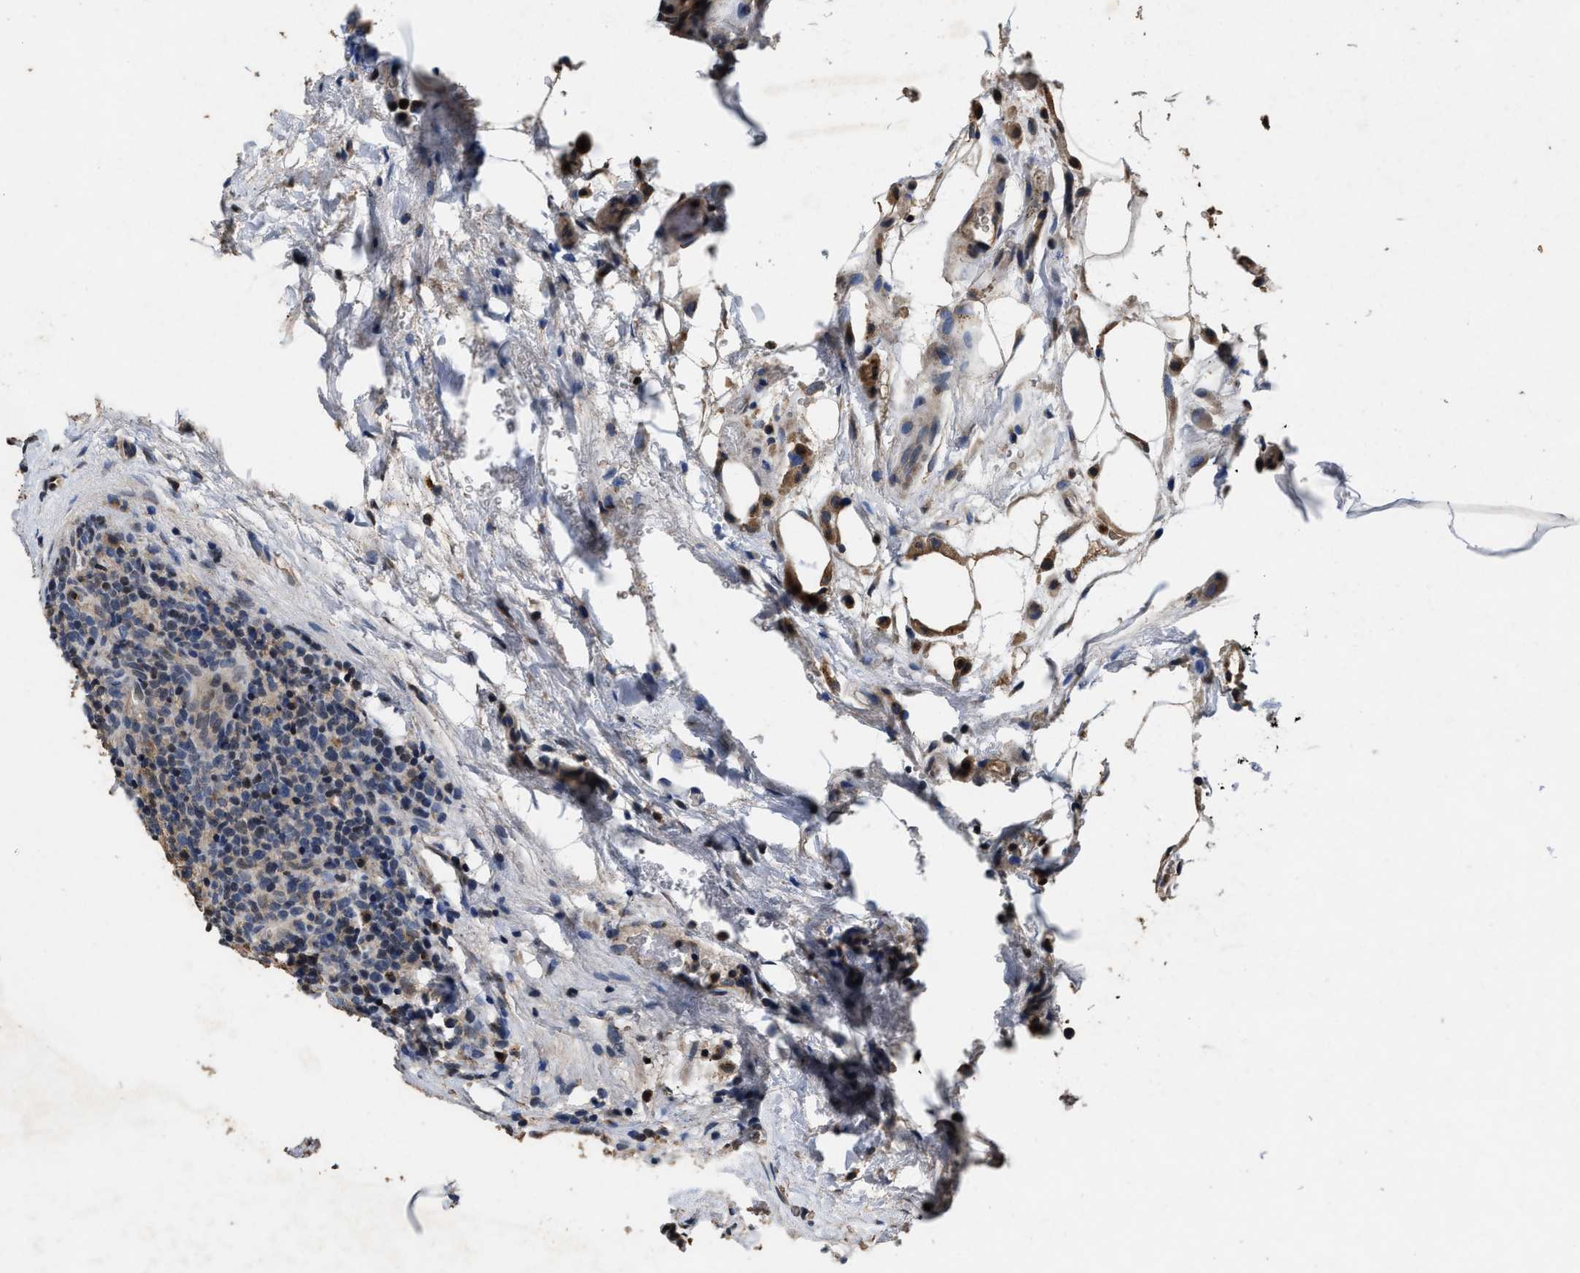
{"staining": {"intensity": "negative", "quantity": "none", "location": "none"}, "tissue": "lymphoma", "cell_type": "Tumor cells", "image_type": "cancer", "snomed": [{"axis": "morphology", "description": "Malignant lymphoma, non-Hodgkin's type, High grade"}, {"axis": "topography", "description": "Lymph node"}], "caption": "Photomicrograph shows no significant protein staining in tumor cells of lymphoma.", "gene": "TPST2", "patient": {"sex": "male", "age": 61}}